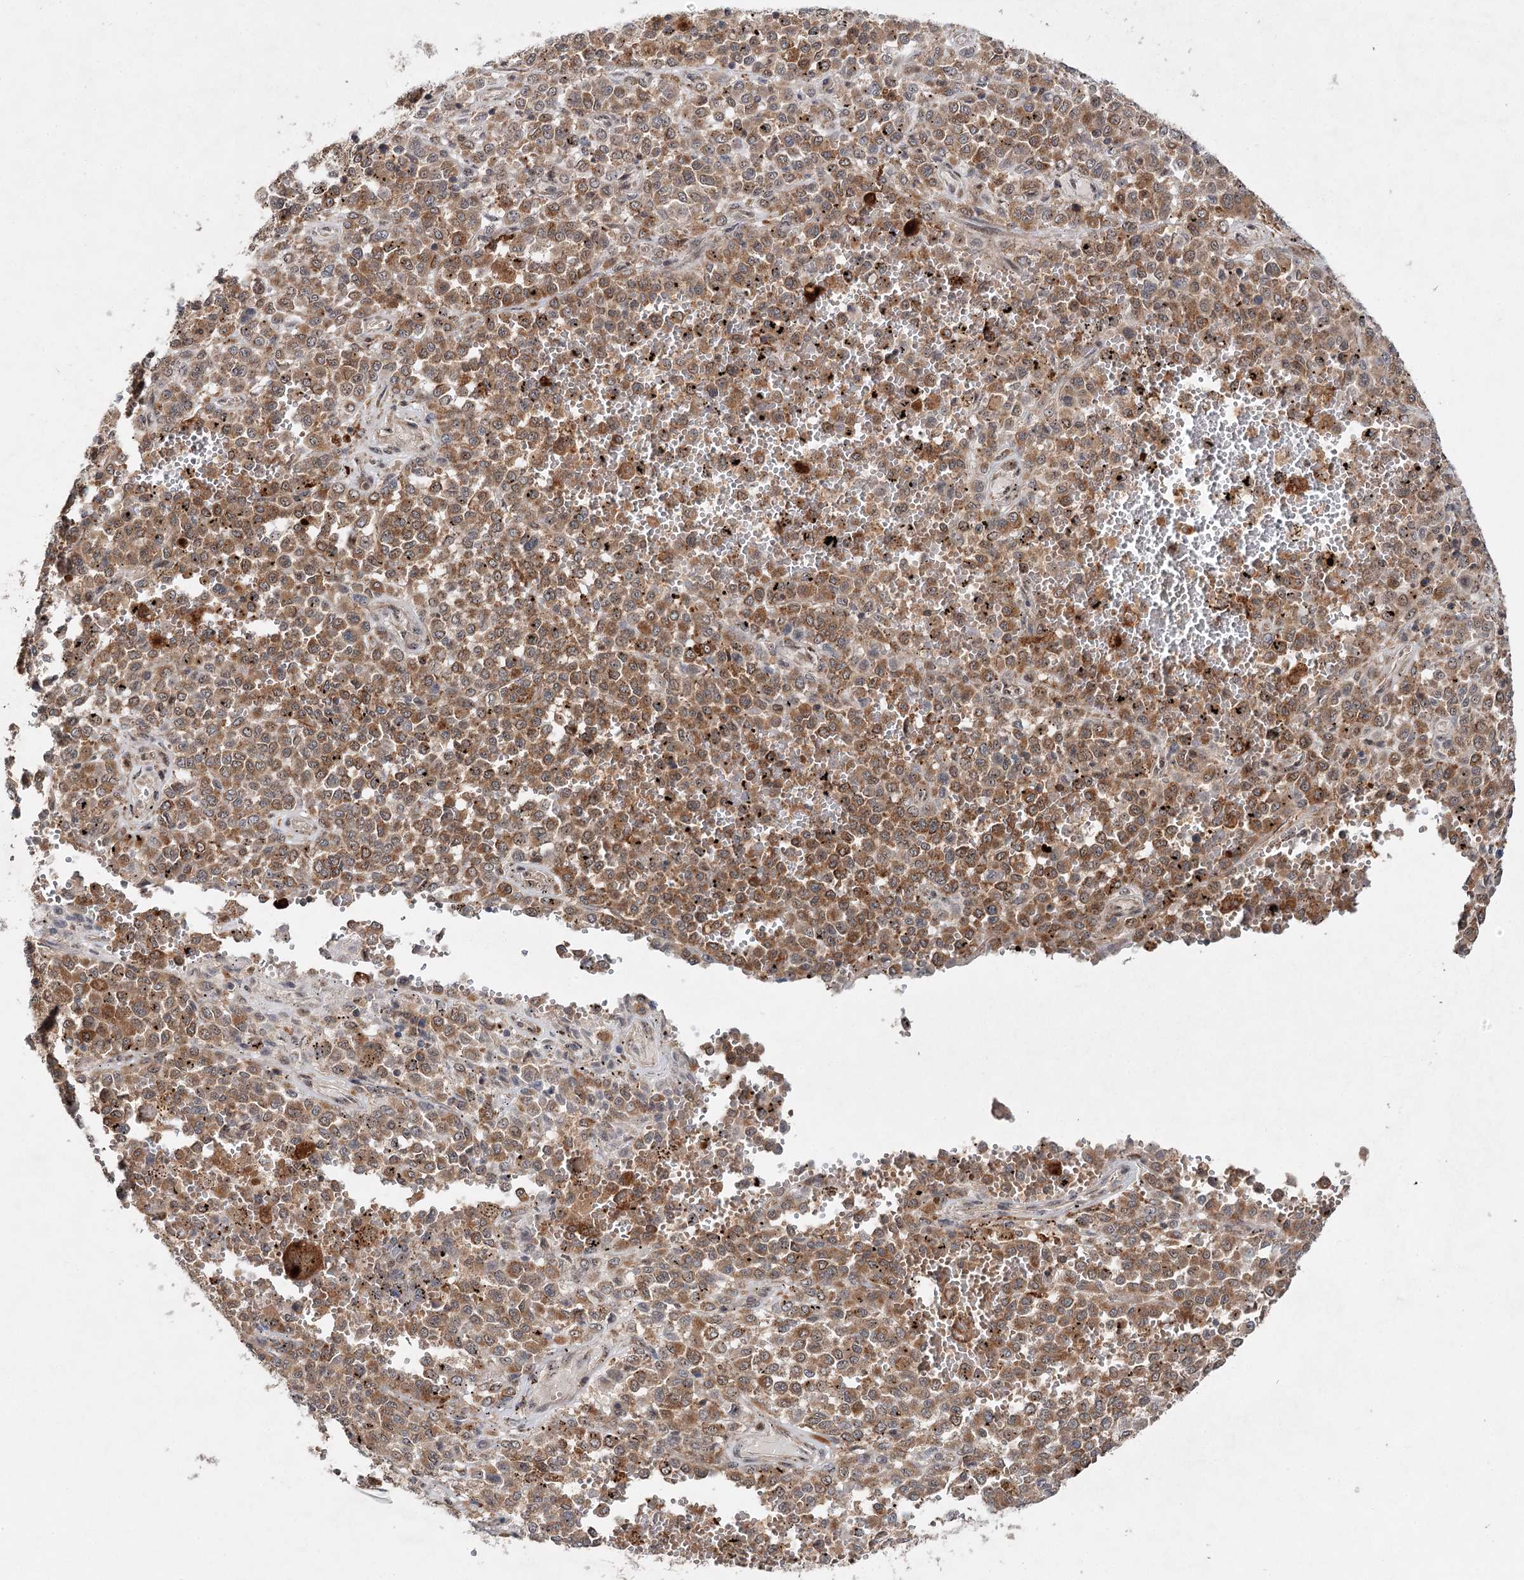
{"staining": {"intensity": "moderate", "quantity": ">75%", "location": "cytoplasmic/membranous"}, "tissue": "melanoma", "cell_type": "Tumor cells", "image_type": "cancer", "snomed": [{"axis": "morphology", "description": "Malignant melanoma, Metastatic site"}, {"axis": "topography", "description": "Pancreas"}], "caption": "An image of malignant melanoma (metastatic site) stained for a protein shows moderate cytoplasmic/membranous brown staining in tumor cells. (Stains: DAB (3,3'-diaminobenzidine) in brown, nuclei in blue, Microscopy: brightfield microscopy at high magnification).", "gene": "C12orf4", "patient": {"sex": "female", "age": 30}}